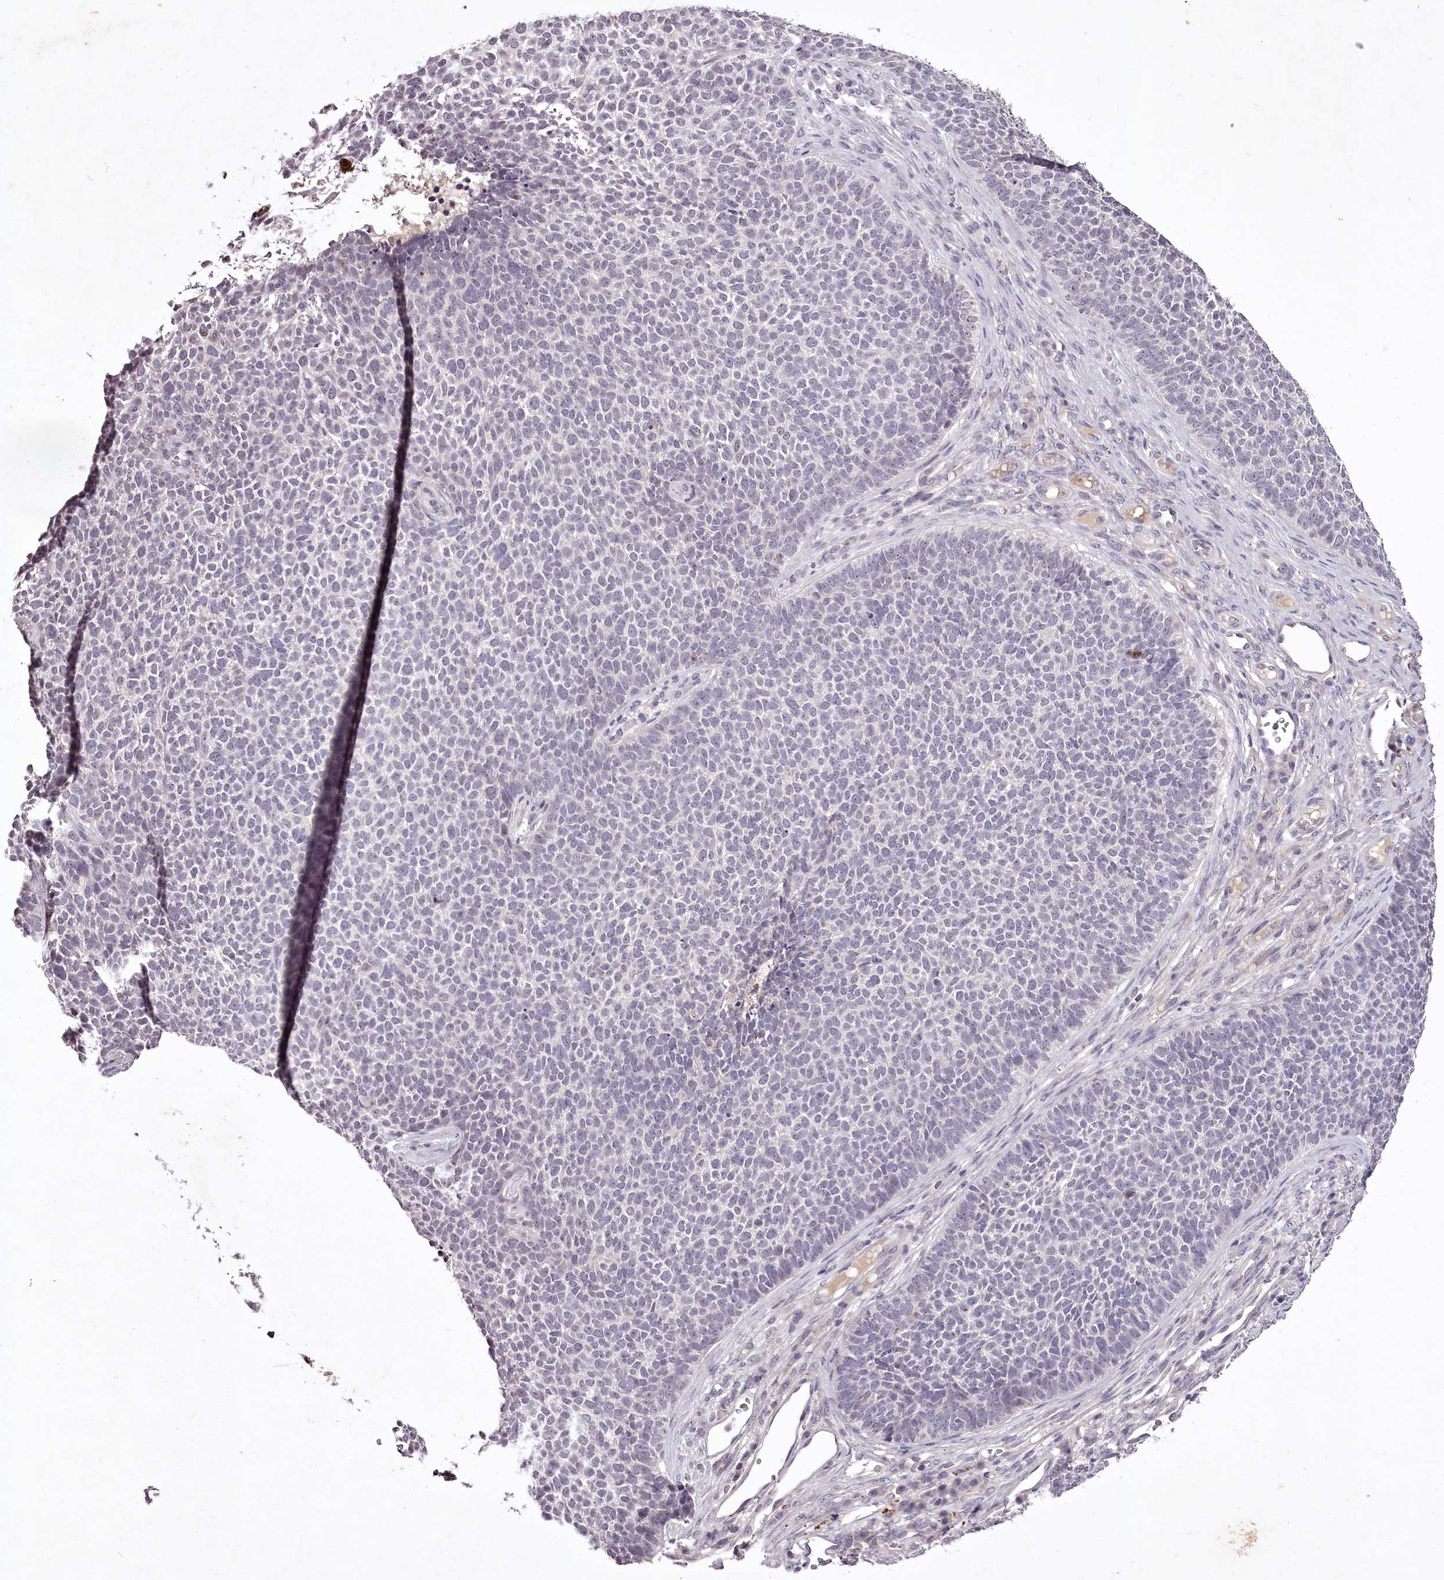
{"staining": {"intensity": "negative", "quantity": "none", "location": "none"}, "tissue": "skin cancer", "cell_type": "Tumor cells", "image_type": "cancer", "snomed": [{"axis": "morphology", "description": "Basal cell carcinoma"}, {"axis": "topography", "description": "Skin"}], "caption": "A high-resolution image shows IHC staining of skin basal cell carcinoma, which displays no significant staining in tumor cells.", "gene": "RBMXL2", "patient": {"sex": "female", "age": 84}}